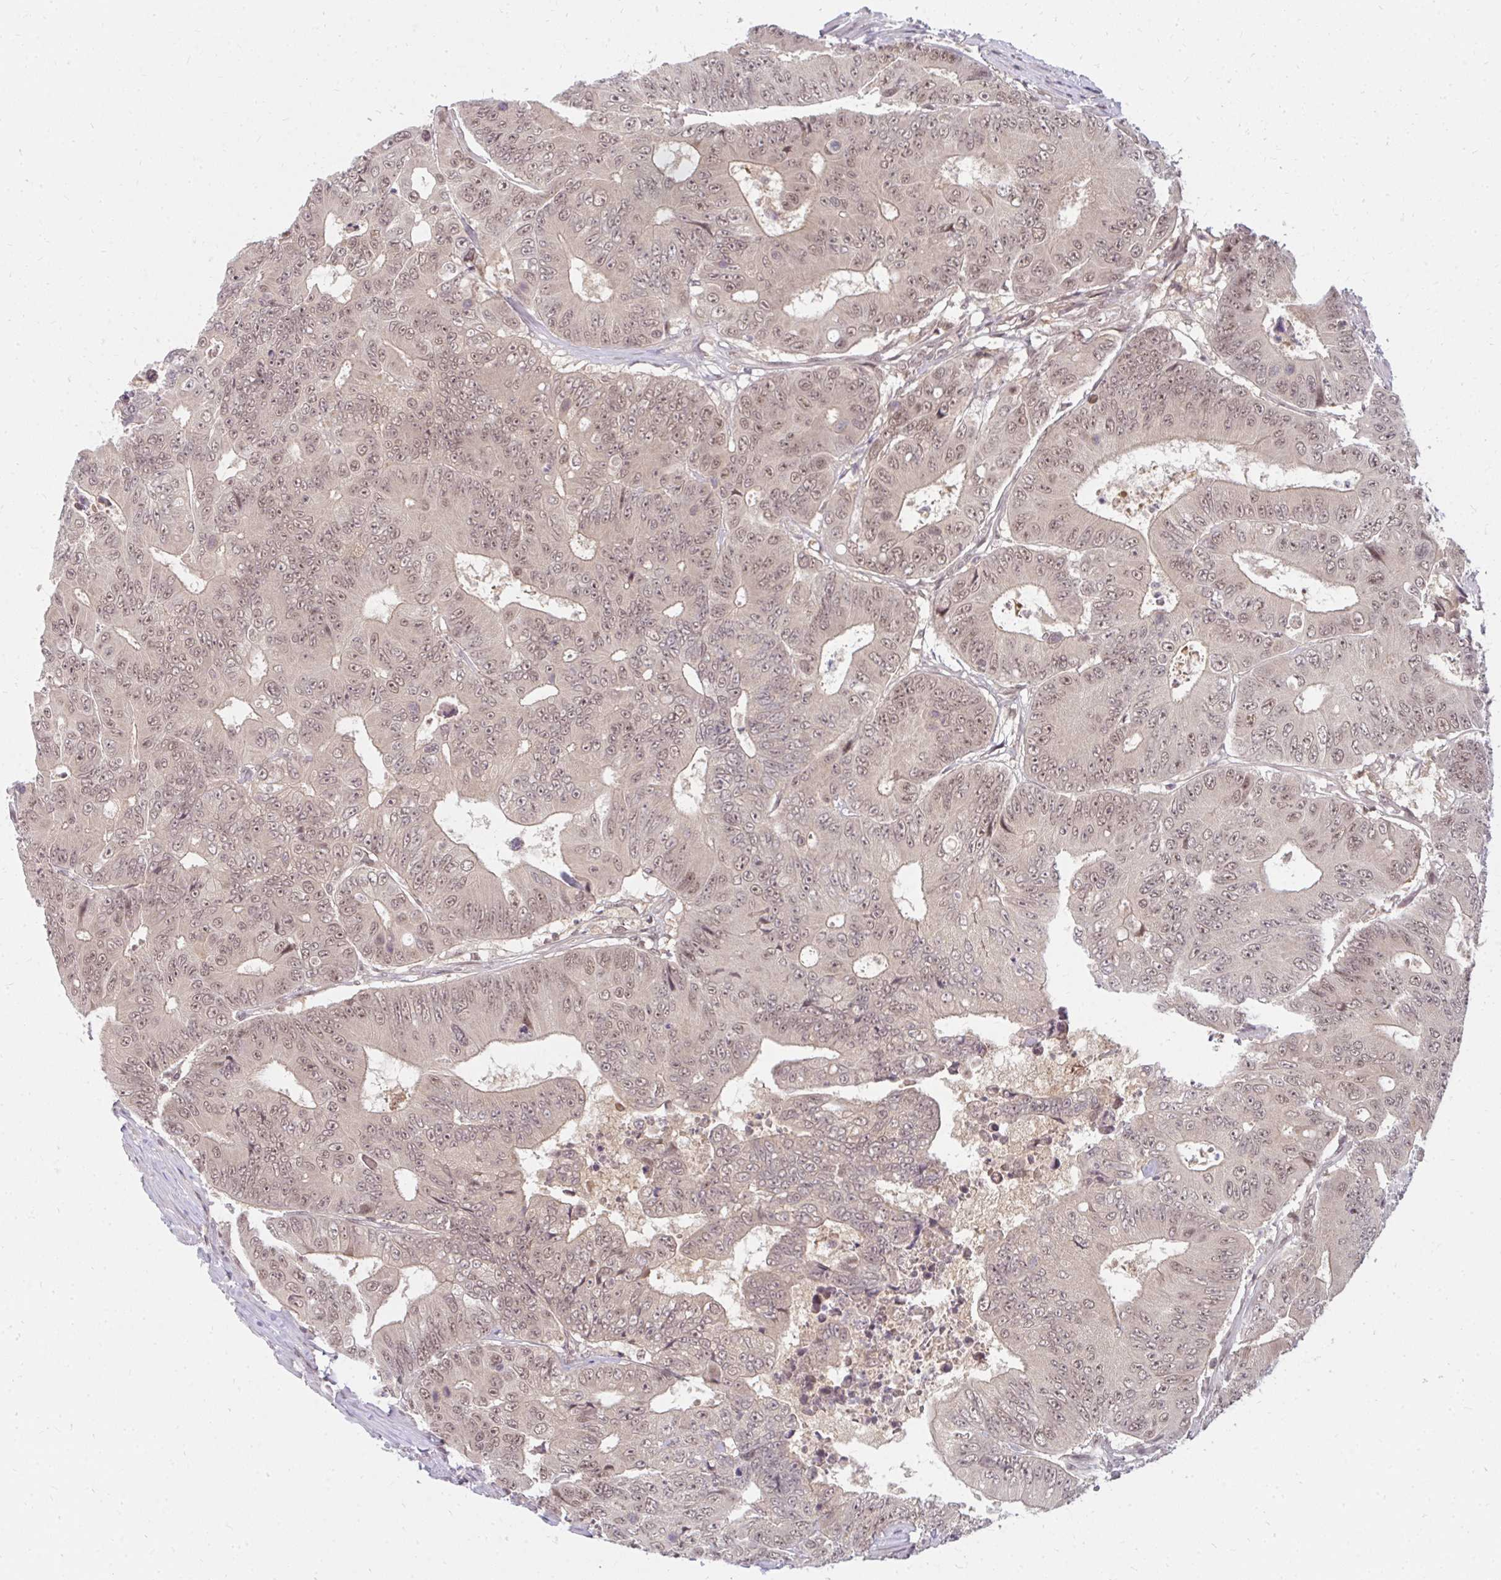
{"staining": {"intensity": "moderate", "quantity": ">75%", "location": "nuclear"}, "tissue": "colorectal cancer", "cell_type": "Tumor cells", "image_type": "cancer", "snomed": [{"axis": "morphology", "description": "Adenocarcinoma, NOS"}, {"axis": "topography", "description": "Colon"}], "caption": "Colorectal adenocarcinoma stained with immunohistochemistry (IHC) exhibits moderate nuclear positivity in approximately >75% of tumor cells.", "gene": "GTF3C6", "patient": {"sex": "female", "age": 48}}